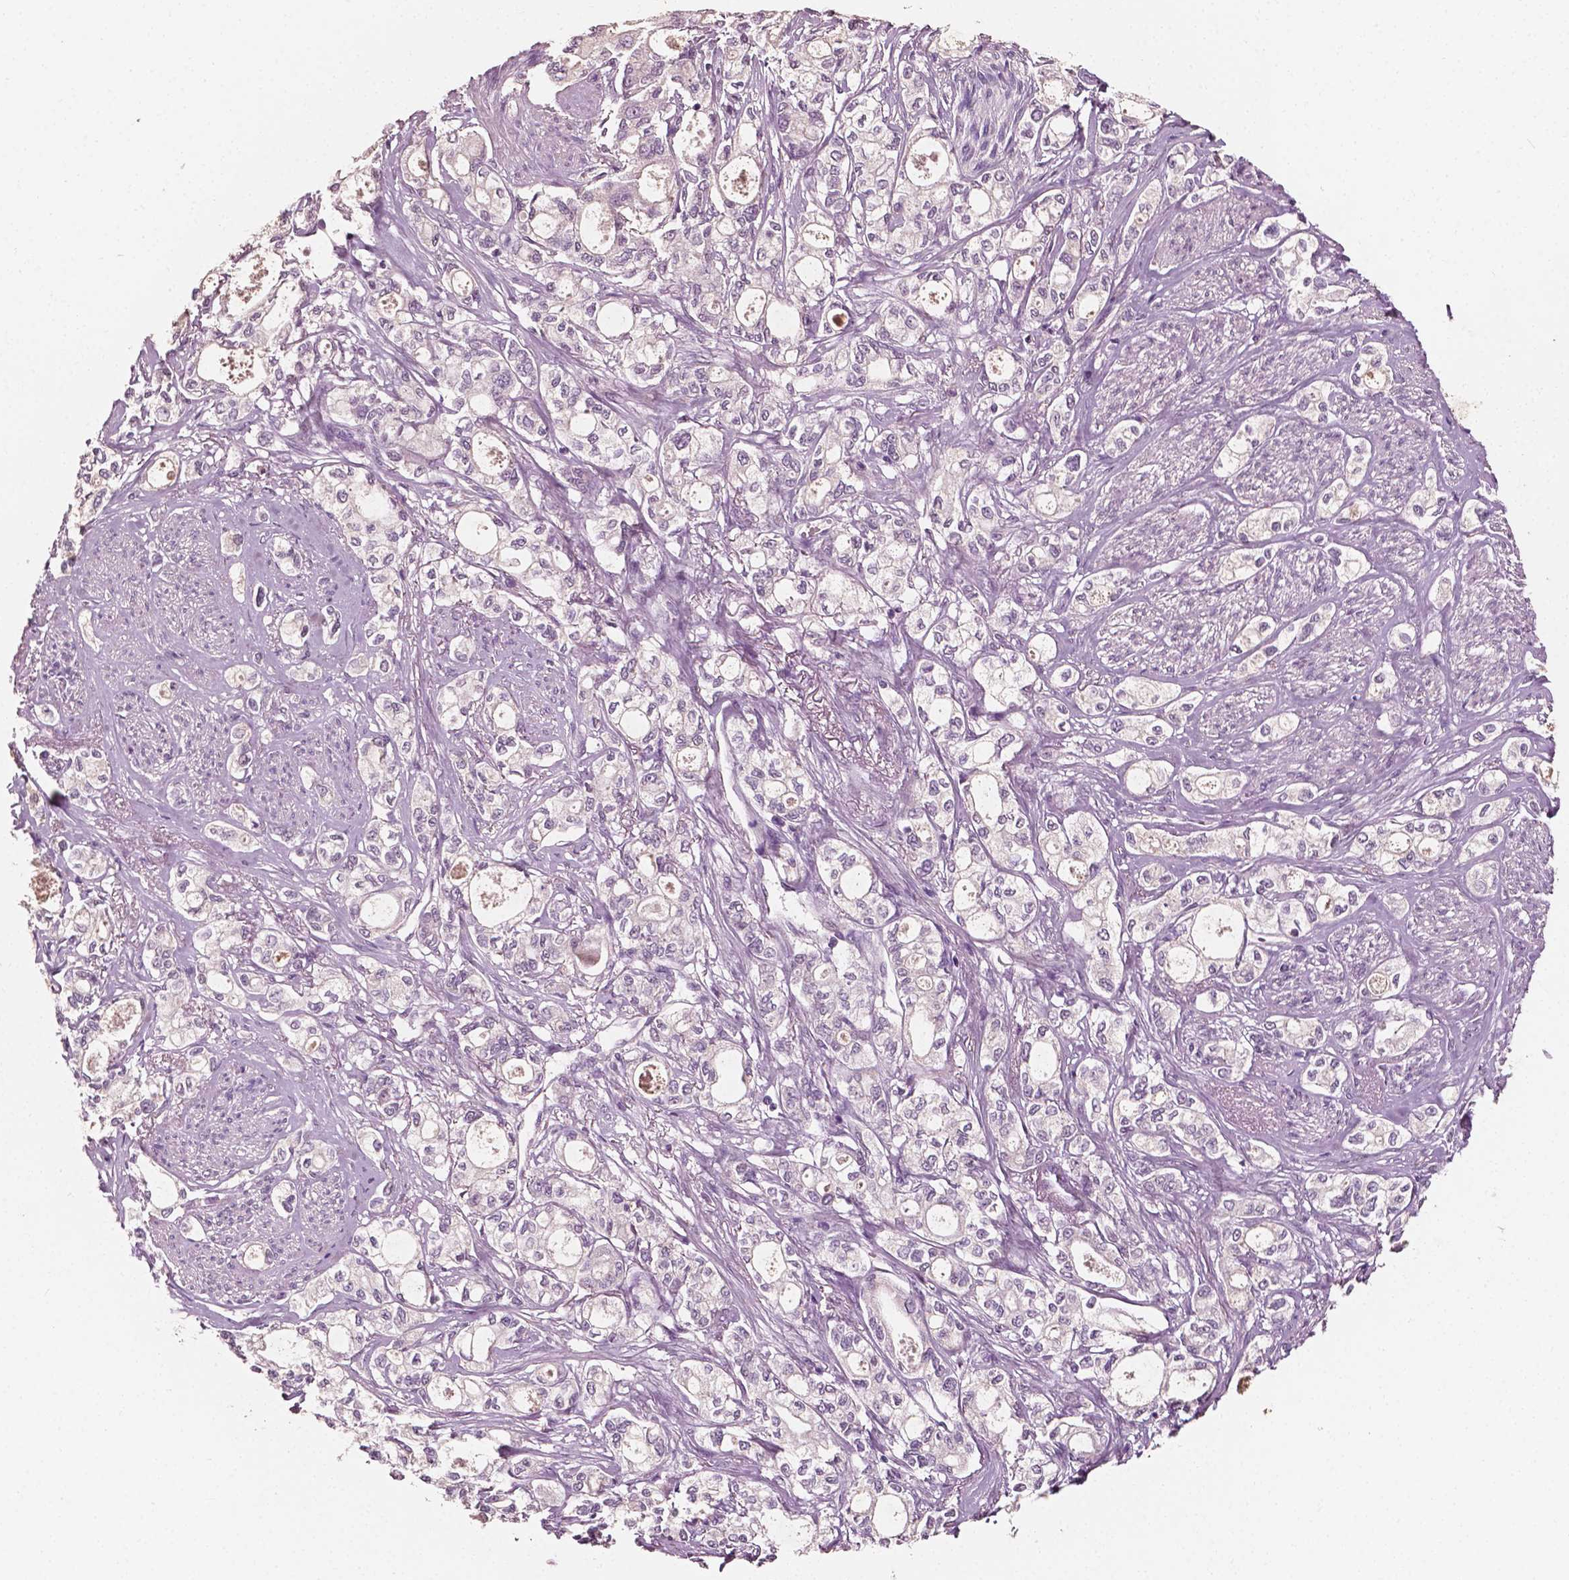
{"staining": {"intensity": "negative", "quantity": "none", "location": "none"}, "tissue": "stomach cancer", "cell_type": "Tumor cells", "image_type": "cancer", "snomed": [{"axis": "morphology", "description": "Adenocarcinoma, NOS"}, {"axis": "topography", "description": "Stomach"}], "caption": "The micrograph reveals no staining of tumor cells in stomach cancer.", "gene": "PLA2R1", "patient": {"sex": "male", "age": 63}}